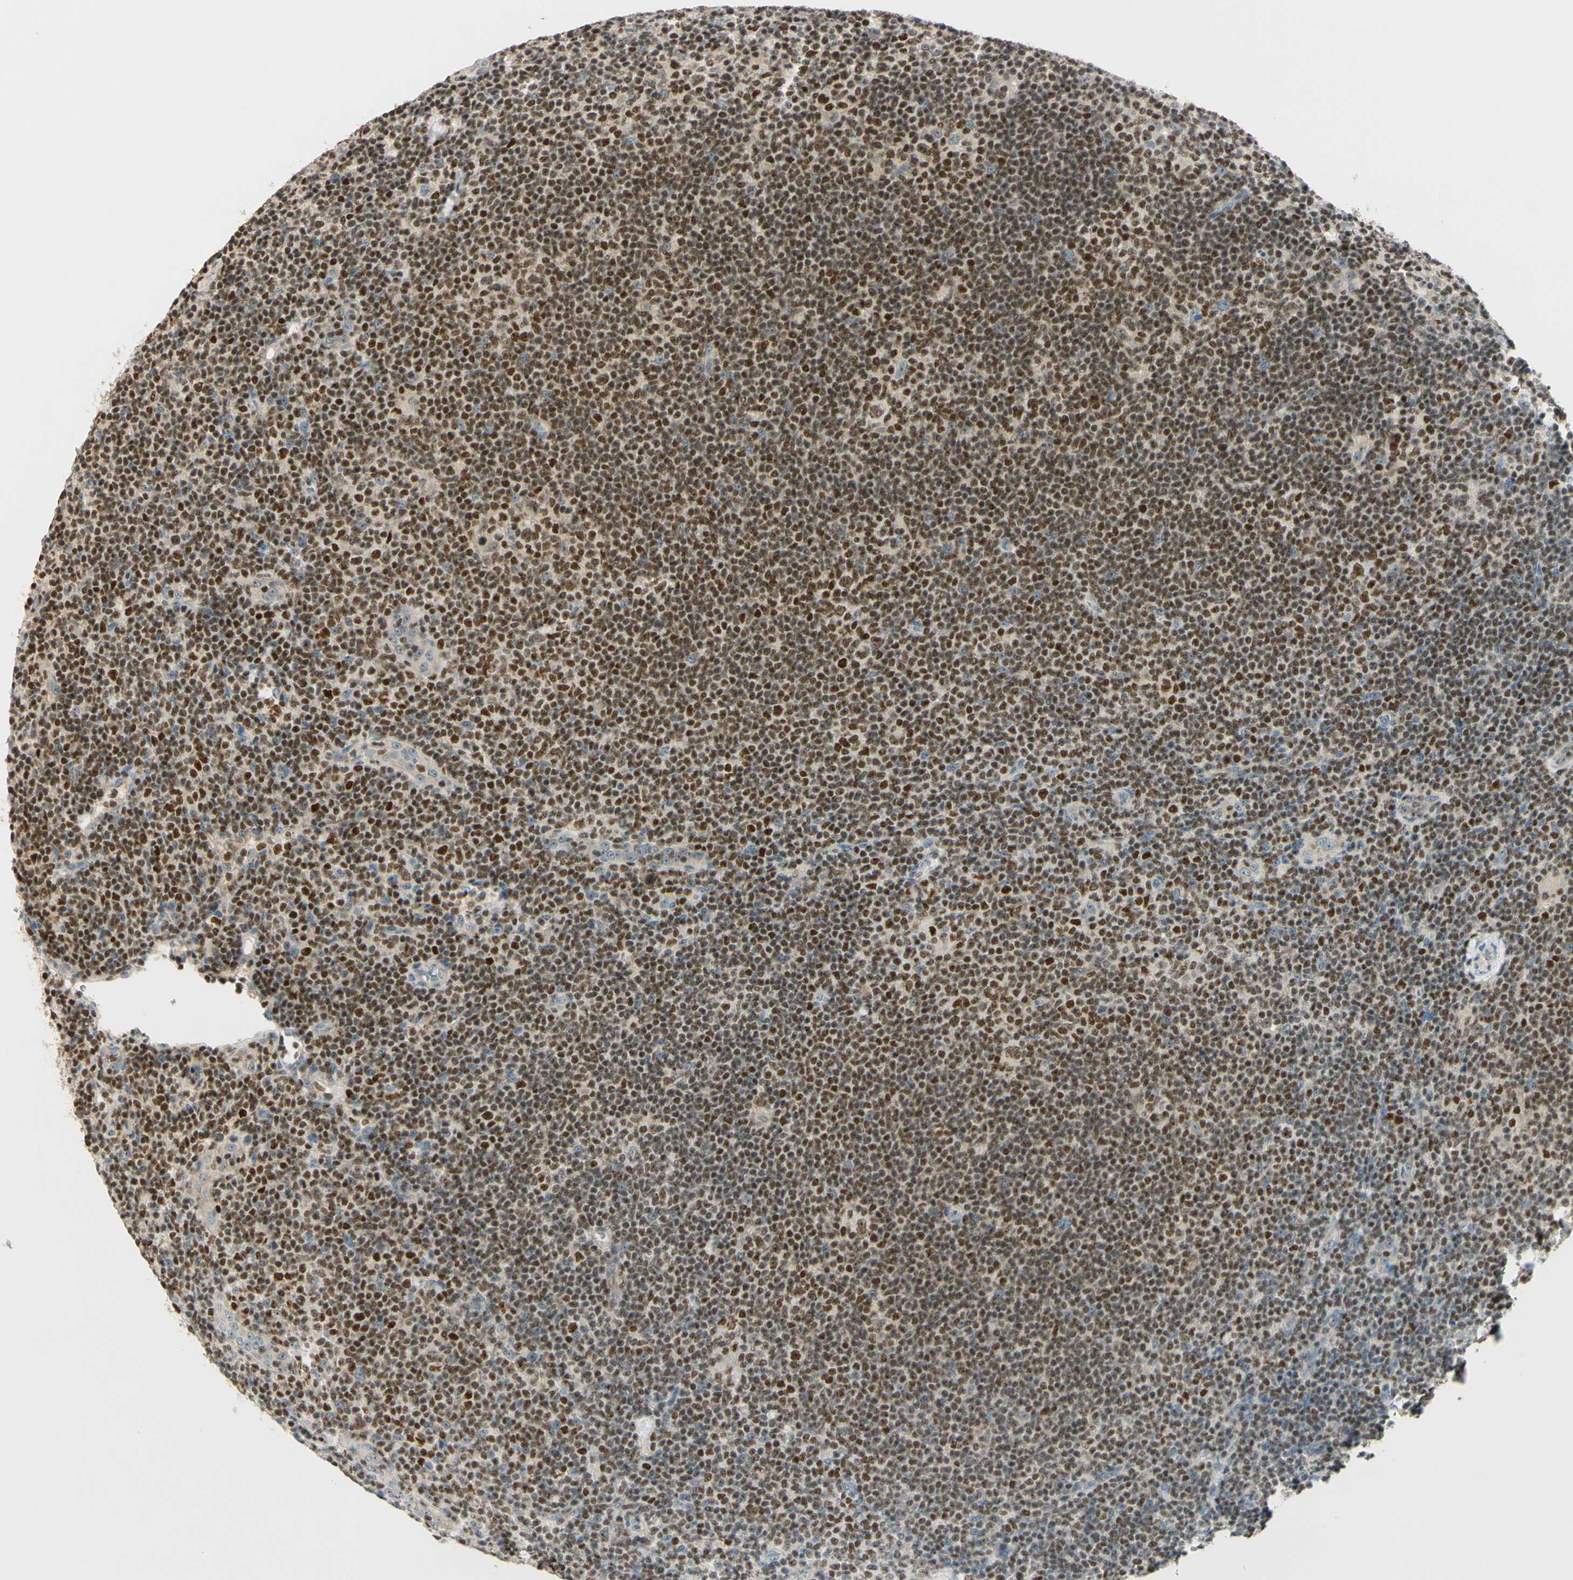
{"staining": {"intensity": "strong", "quantity": ">75%", "location": "cytoplasmic/membranous,nuclear"}, "tissue": "lymphoma", "cell_type": "Tumor cells", "image_type": "cancer", "snomed": [{"axis": "morphology", "description": "Hodgkin's disease, NOS"}, {"axis": "topography", "description": "Lymph node"}], "caption": "Lymphoma stained with a brown dye shows strong cytoplasmic/membranous and nuclear positive staining in about >75% of tumor cells.", "gene": "NFYA", "patient": {"sex": "female", "age": 57}}